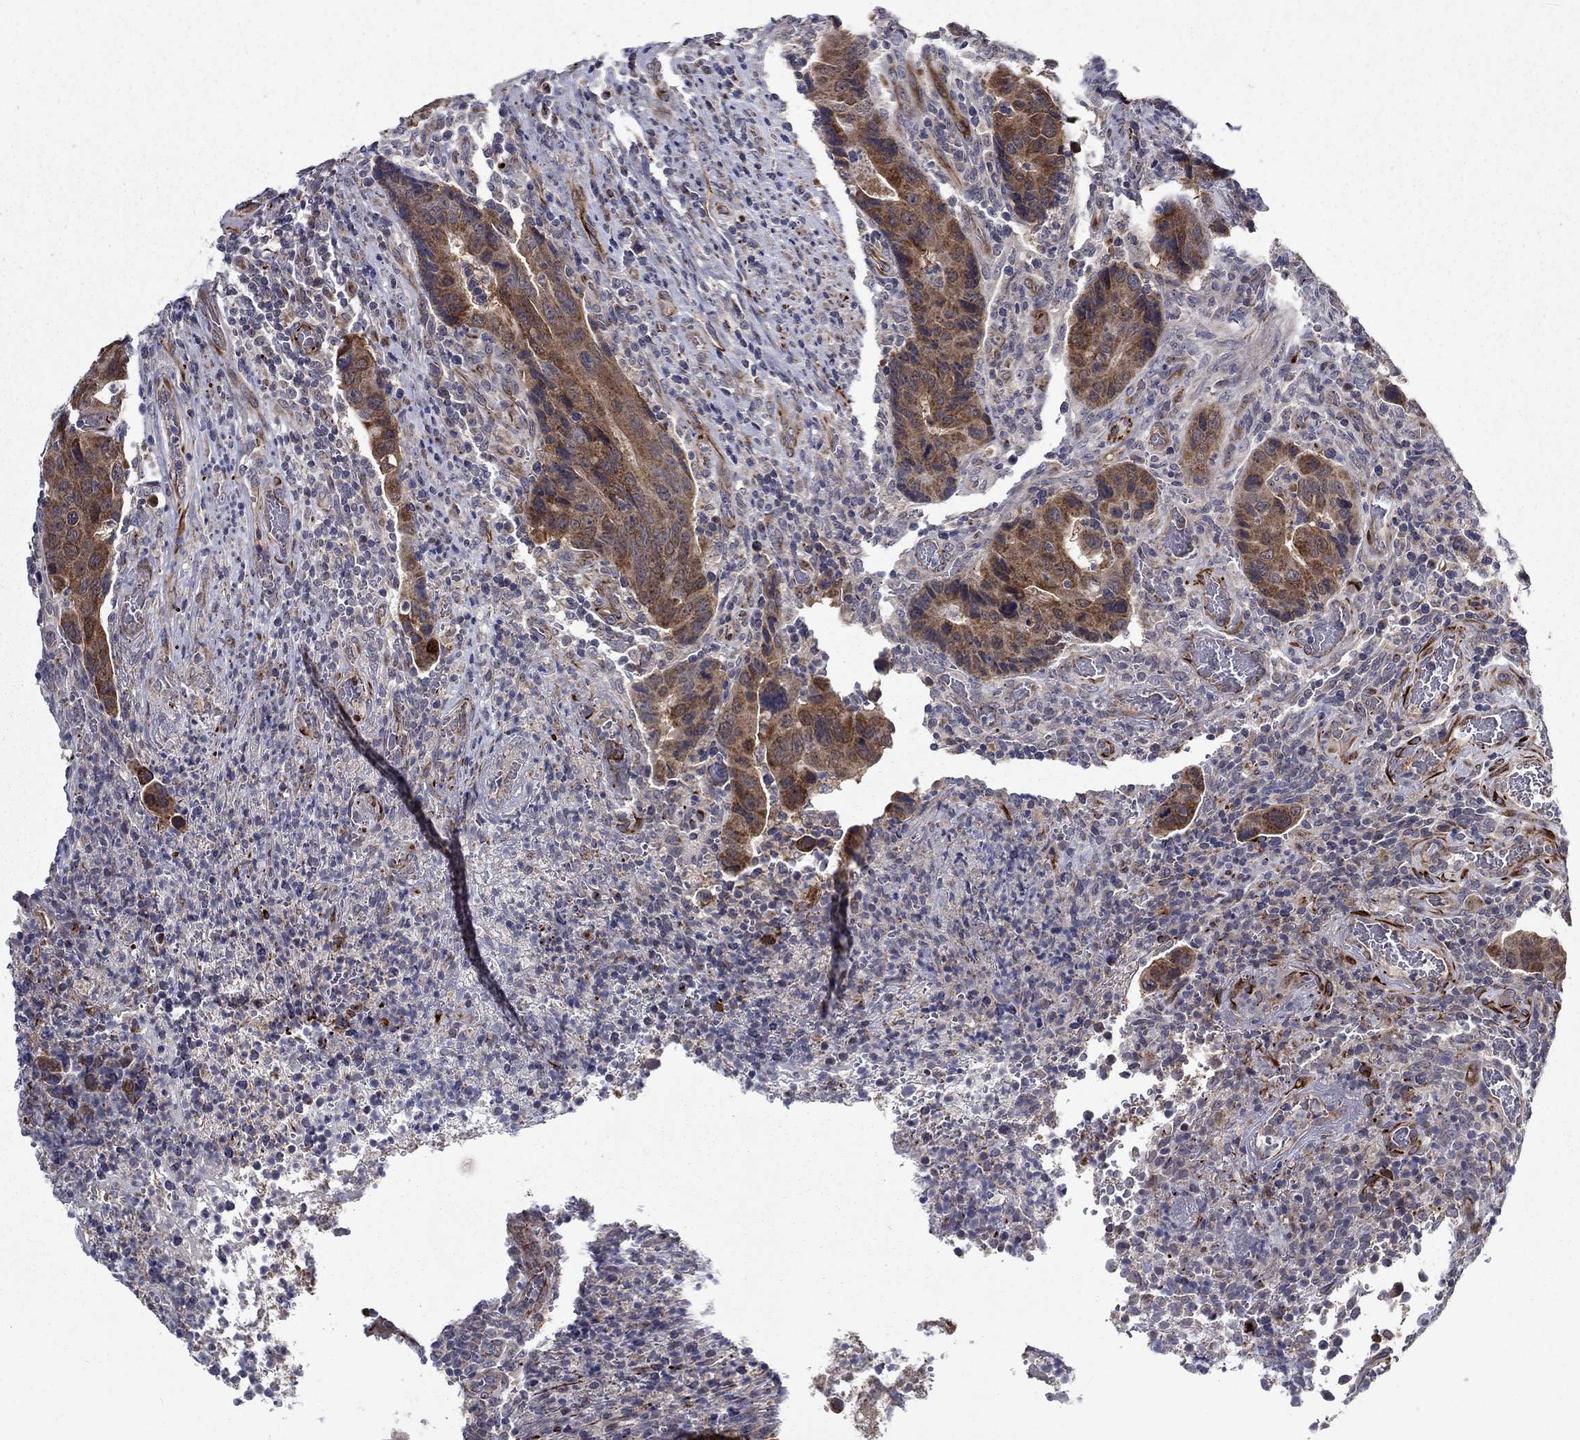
{"staining": {"intensity": "moderate", "quantity": ">75%", "location": "cytoplasmic/membranous"}, "tissue": "colorectal cancer", "cell_type": "Tumor cells", "image_type": "cancer", "snomed": [{"axis": "morphology", "description": "Adenocarcinoma, NOS"}, {"axis": "topography", "description": "Colon"}], "caption": "A histopathology image showing moderate cytoplasmic/membranous expression in approximately >75% of tumor cells in adenocarcinoma (colorectal), as visualized by brown immunohistochemical staining.", "gene": "LACTB2", "patient": {"sex": "female", "age": 56}}